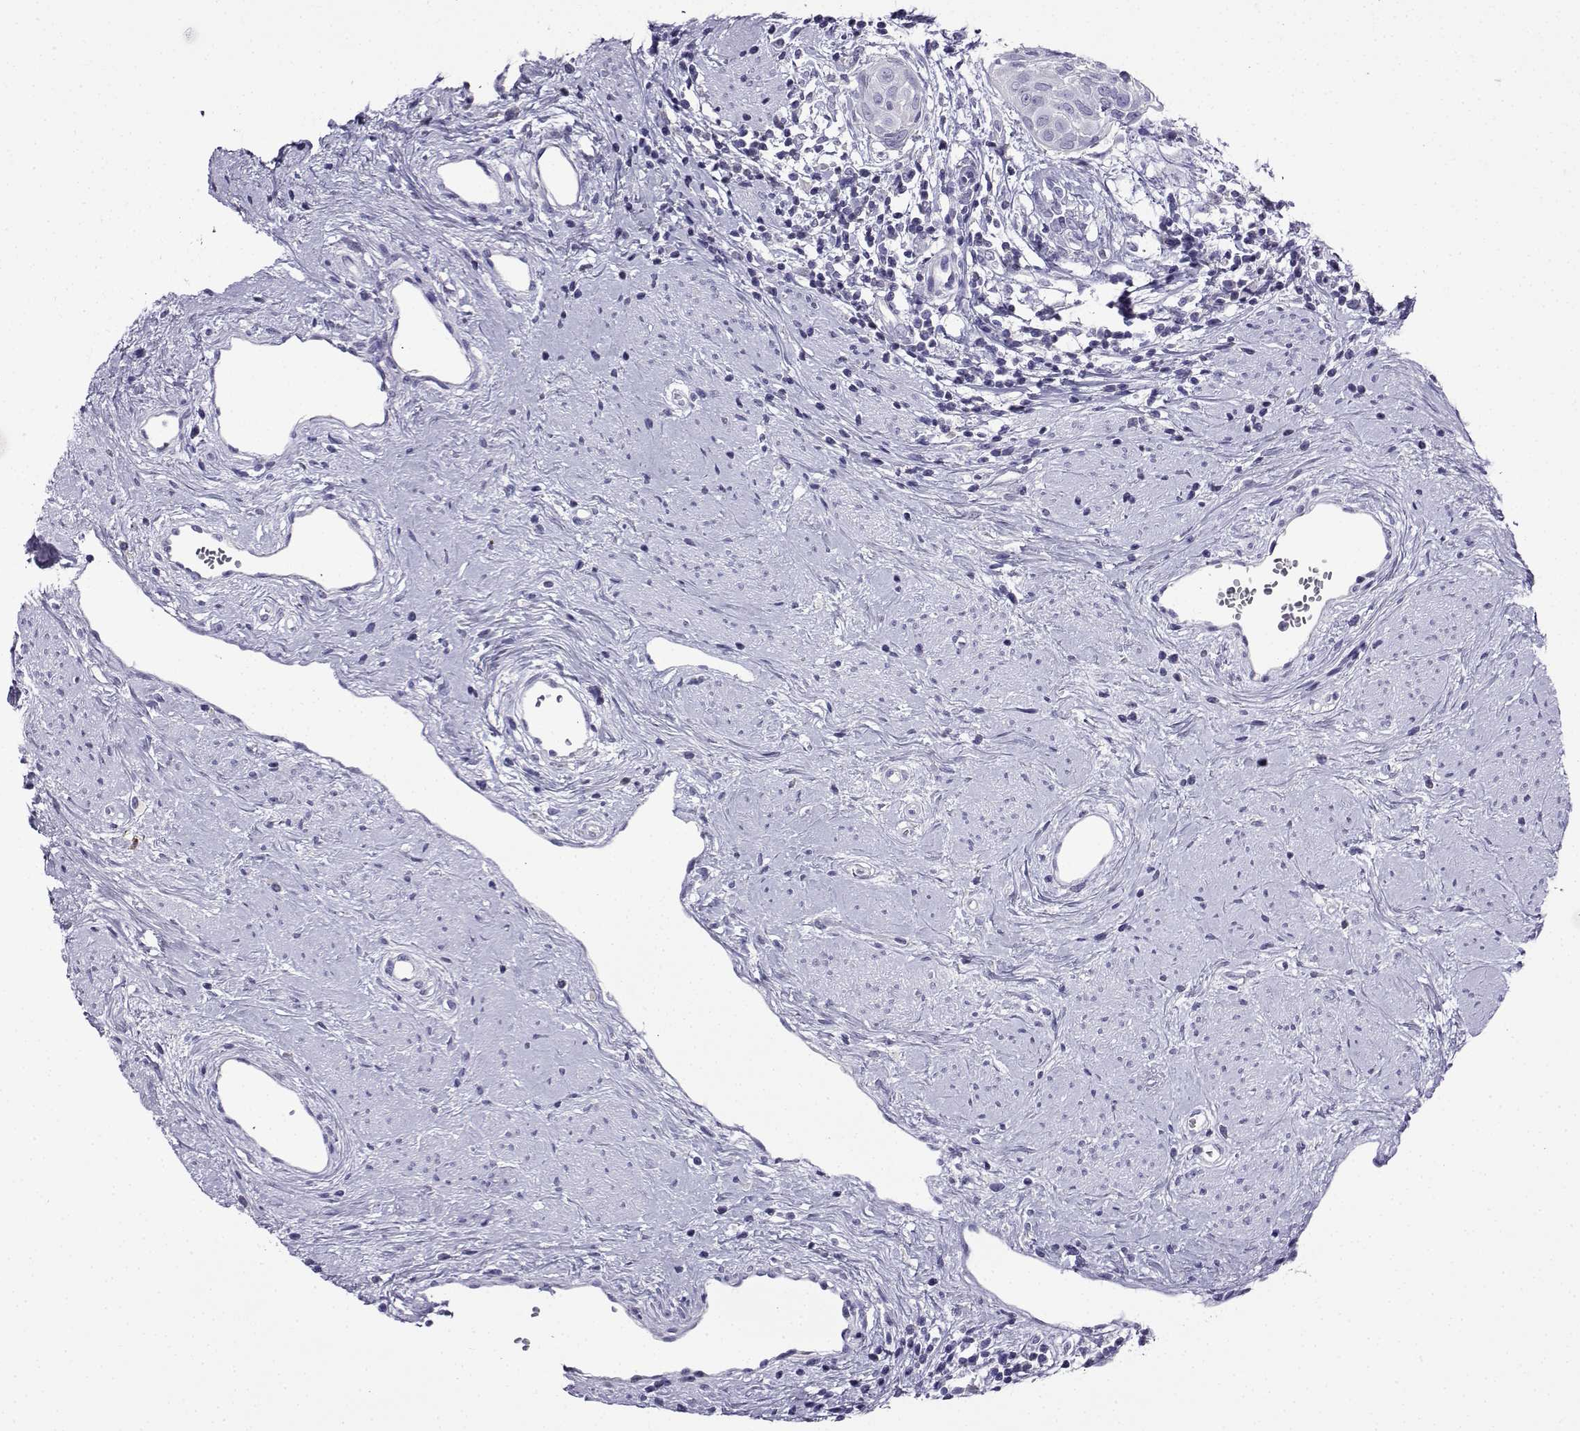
{"staining": {"intensity": "negative", "quantity": "none", "location": "none"}, "tissue": "cervical cancer", "cell_type": "Tumor cells", "image_type": "cancer", "snomed": [{"axis": "morphology", "description": "Squamous cell carcinoma, NOS"}, {"axis": "topography", "description": "Cervix"}], "caption": "DAB immunohistochemical staining of cervical squamous cell carcinoma demonstrates no significant positivity in tumor cells. The staining is performed using DAB brown chromogen with nuclei counter-stained in using hematoxylin.", "gene": "LINGO1", "patient": {"sex": "female", "age": 39}}